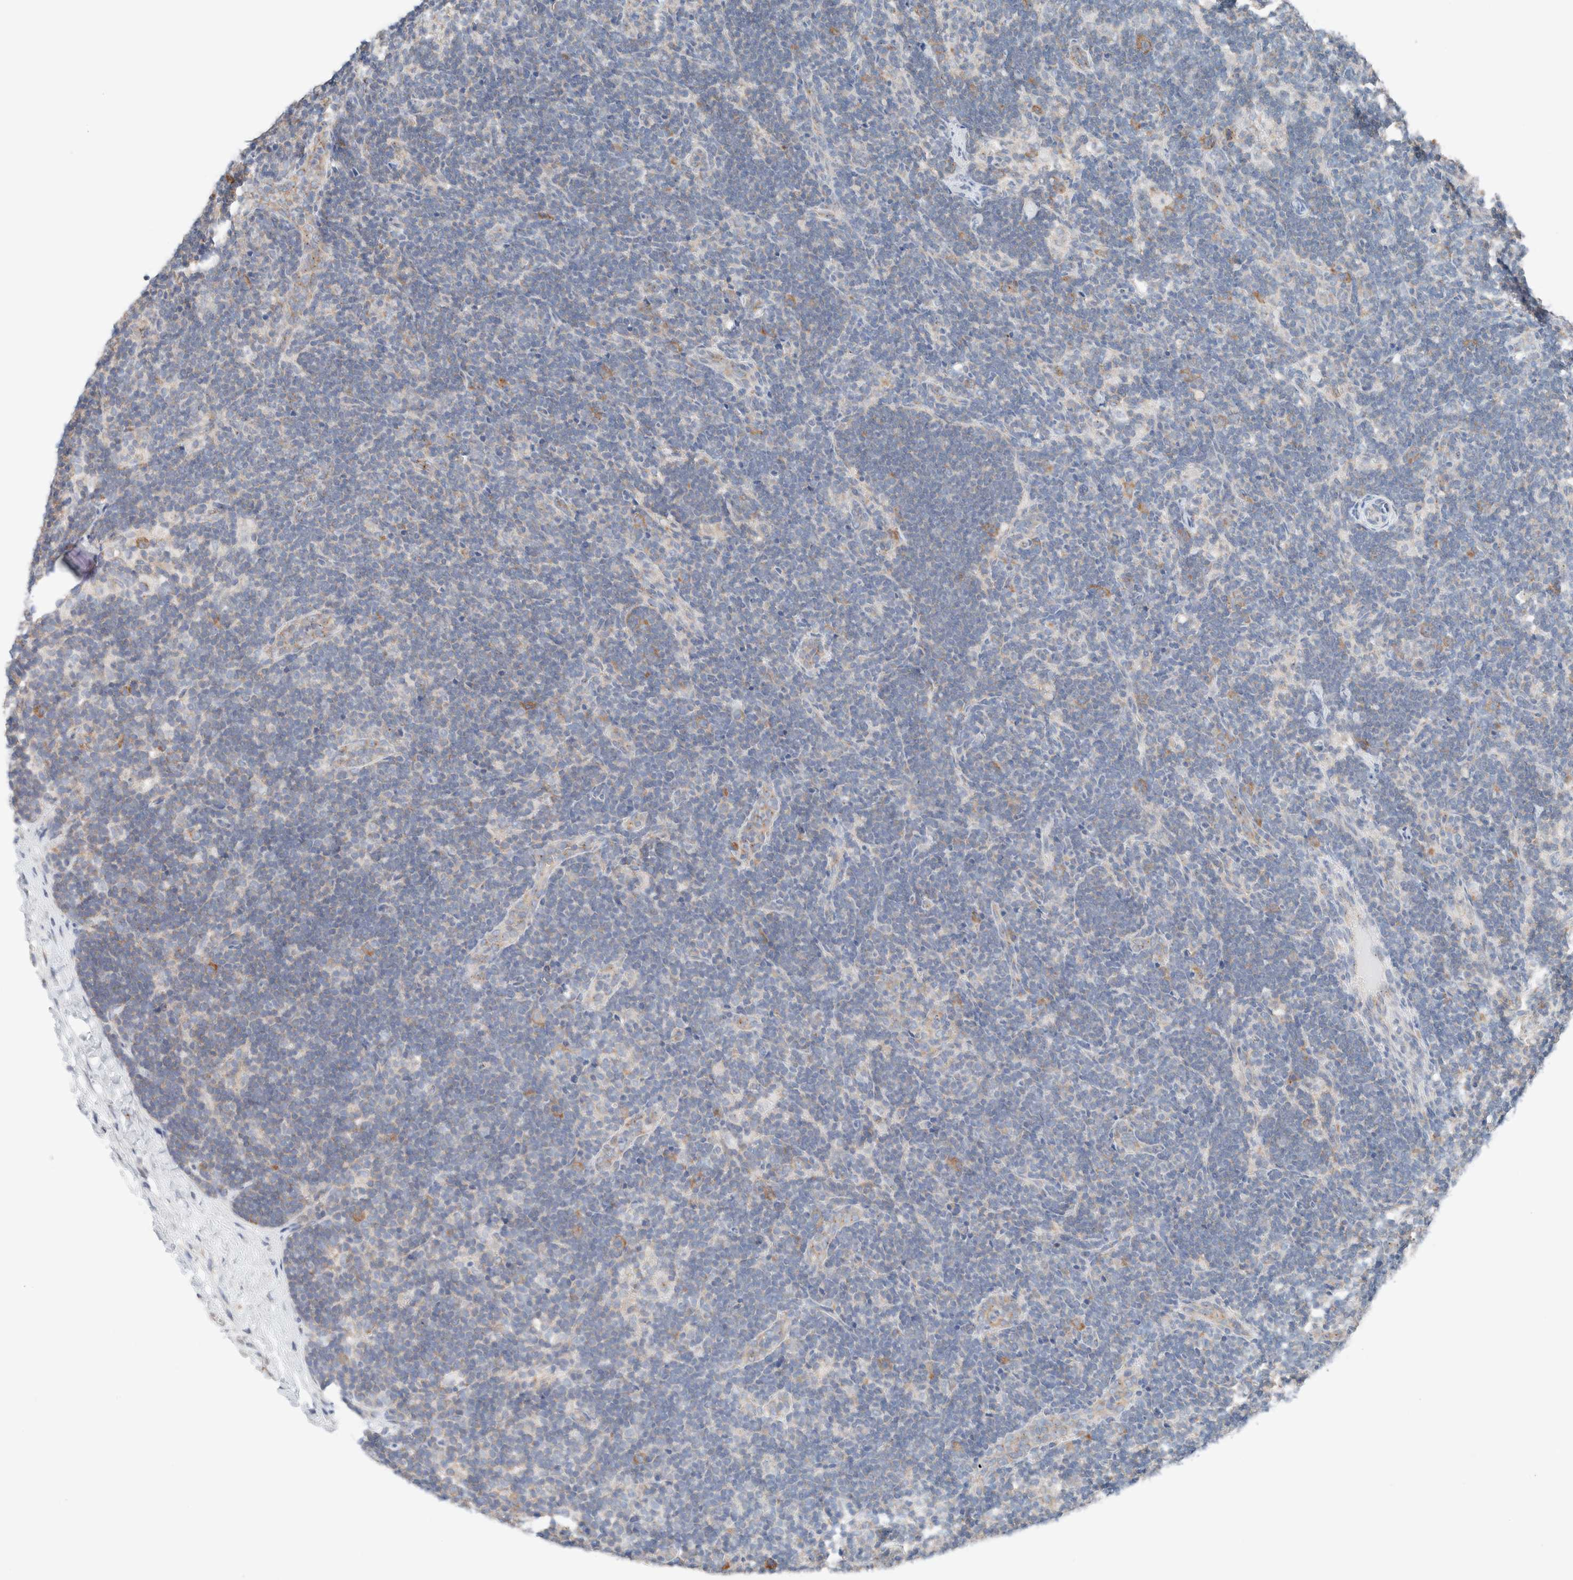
{"staining": {"intensity": "moderate", "quantity": ">75%", "location": "cytoplasmic/membranous"}, "tissue": "lymph node", "cell_type": "Germinal center cells", "image_type": "normal", "snomed": [{"axis": "morphology", "description": "Normal tissue, NOS"}, {"axis": "topography", "description": "Lymph node"}], "caption": "Immunohistochemistry (IHC) of benign lymph node reveals medium levels of moderate cytoplasmic/membranous expression in about >75% of germinal center cells. (Brightfield microscopy of DAB IHC at high magnification).", "gene": "CASC3", "patient": {"sex": "female", "age": 22}}